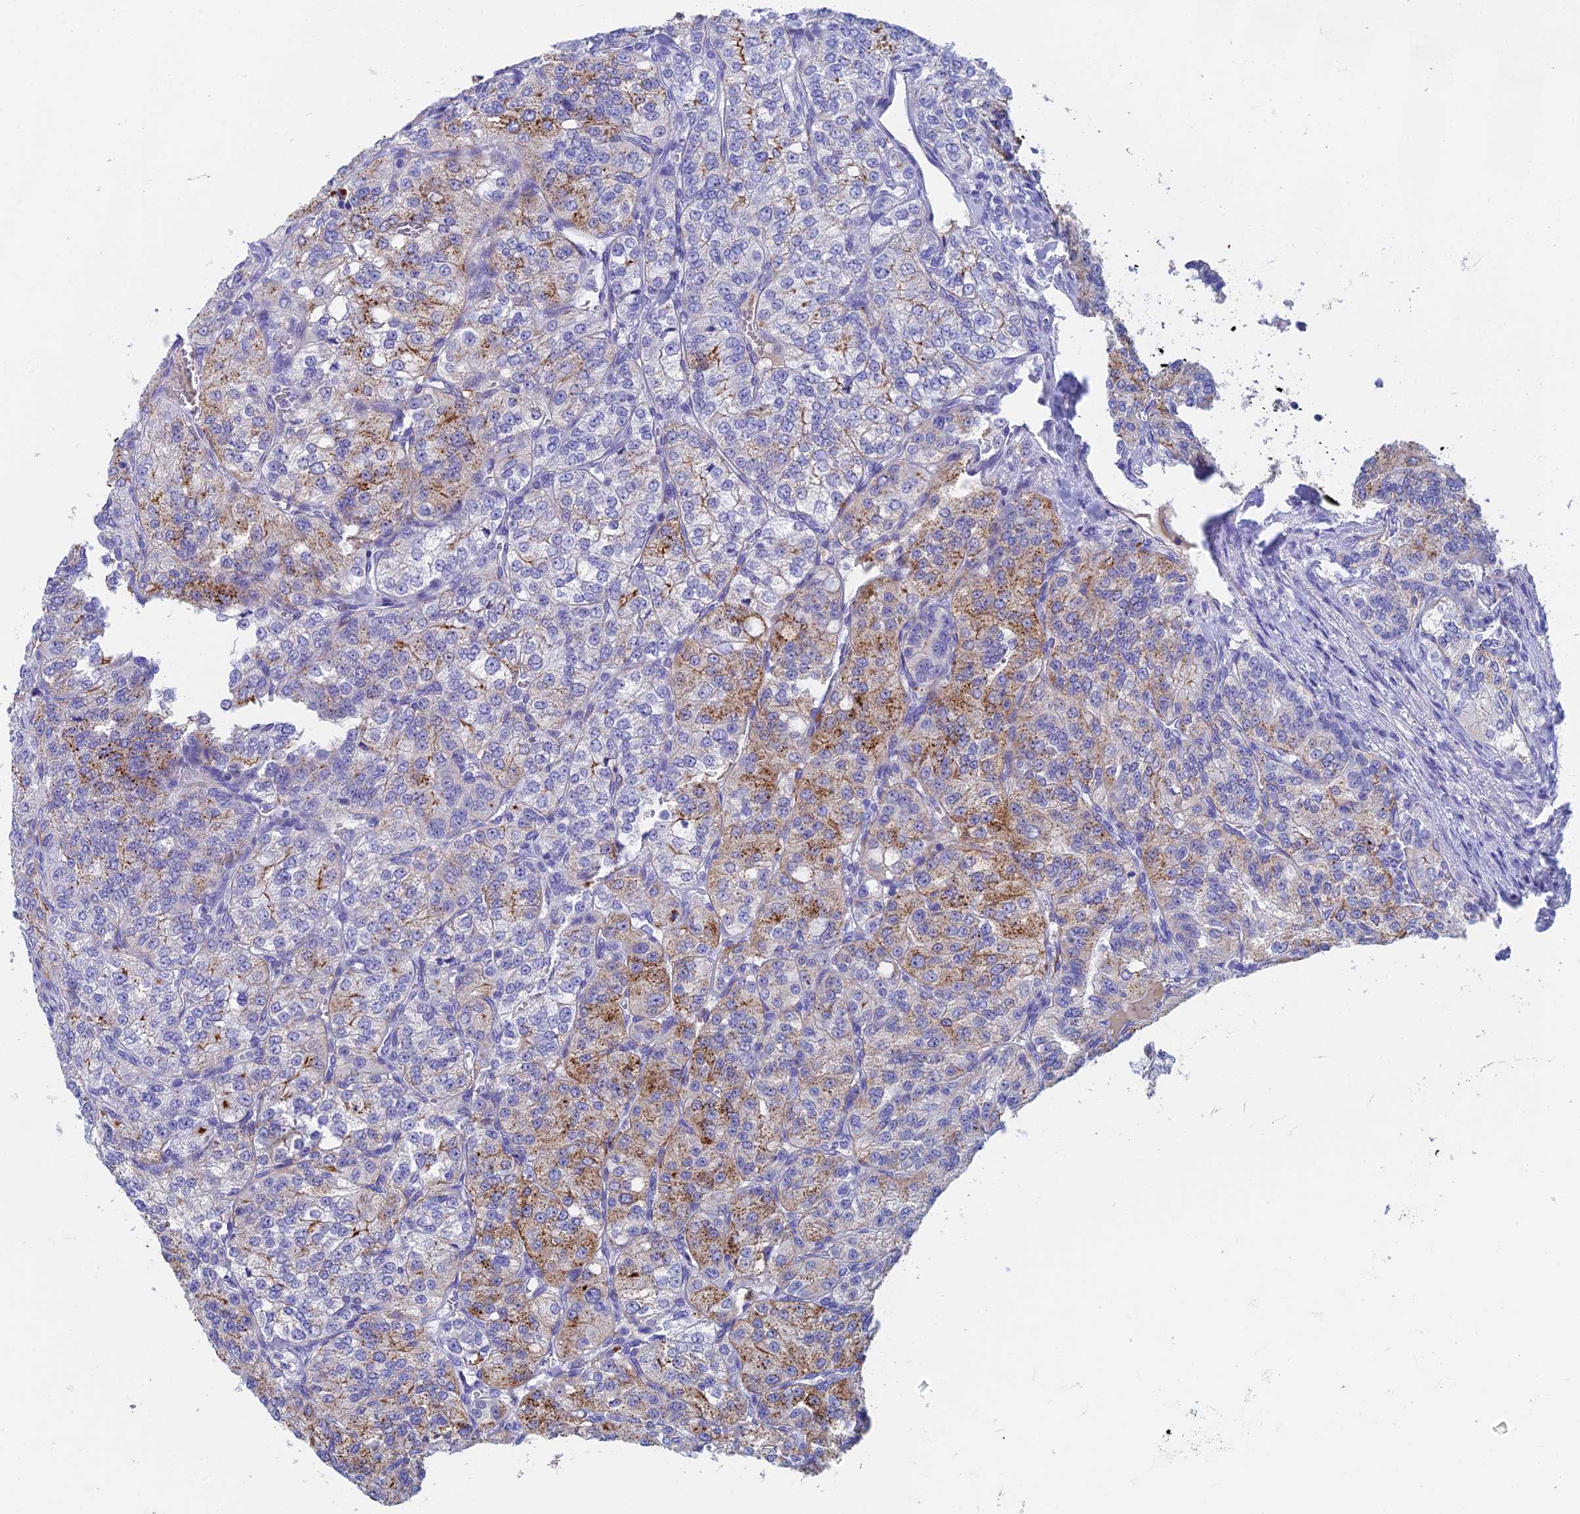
{"staining": {"intensity": "moderate", "quantity": "25%-75%", "location": "cytoplasmic/membranous"}, "tissue": "renal cancer", "cell_type": "Tumor cells", "image_type": "cancer", "snomed": [{"axis": "morphology", "description": "Adenocarcinoma, NOS"}, {"axis": "topography", "description": "Kidney"}], "caption": "Brown immunohistochemical staining in renal cancer displays moderate cytoplasmic/membranous positivity in approximately 25%-75% of tumor cells.", "gene": "ADAMTS13", "patient": {"sex": "female", "age": 63}}